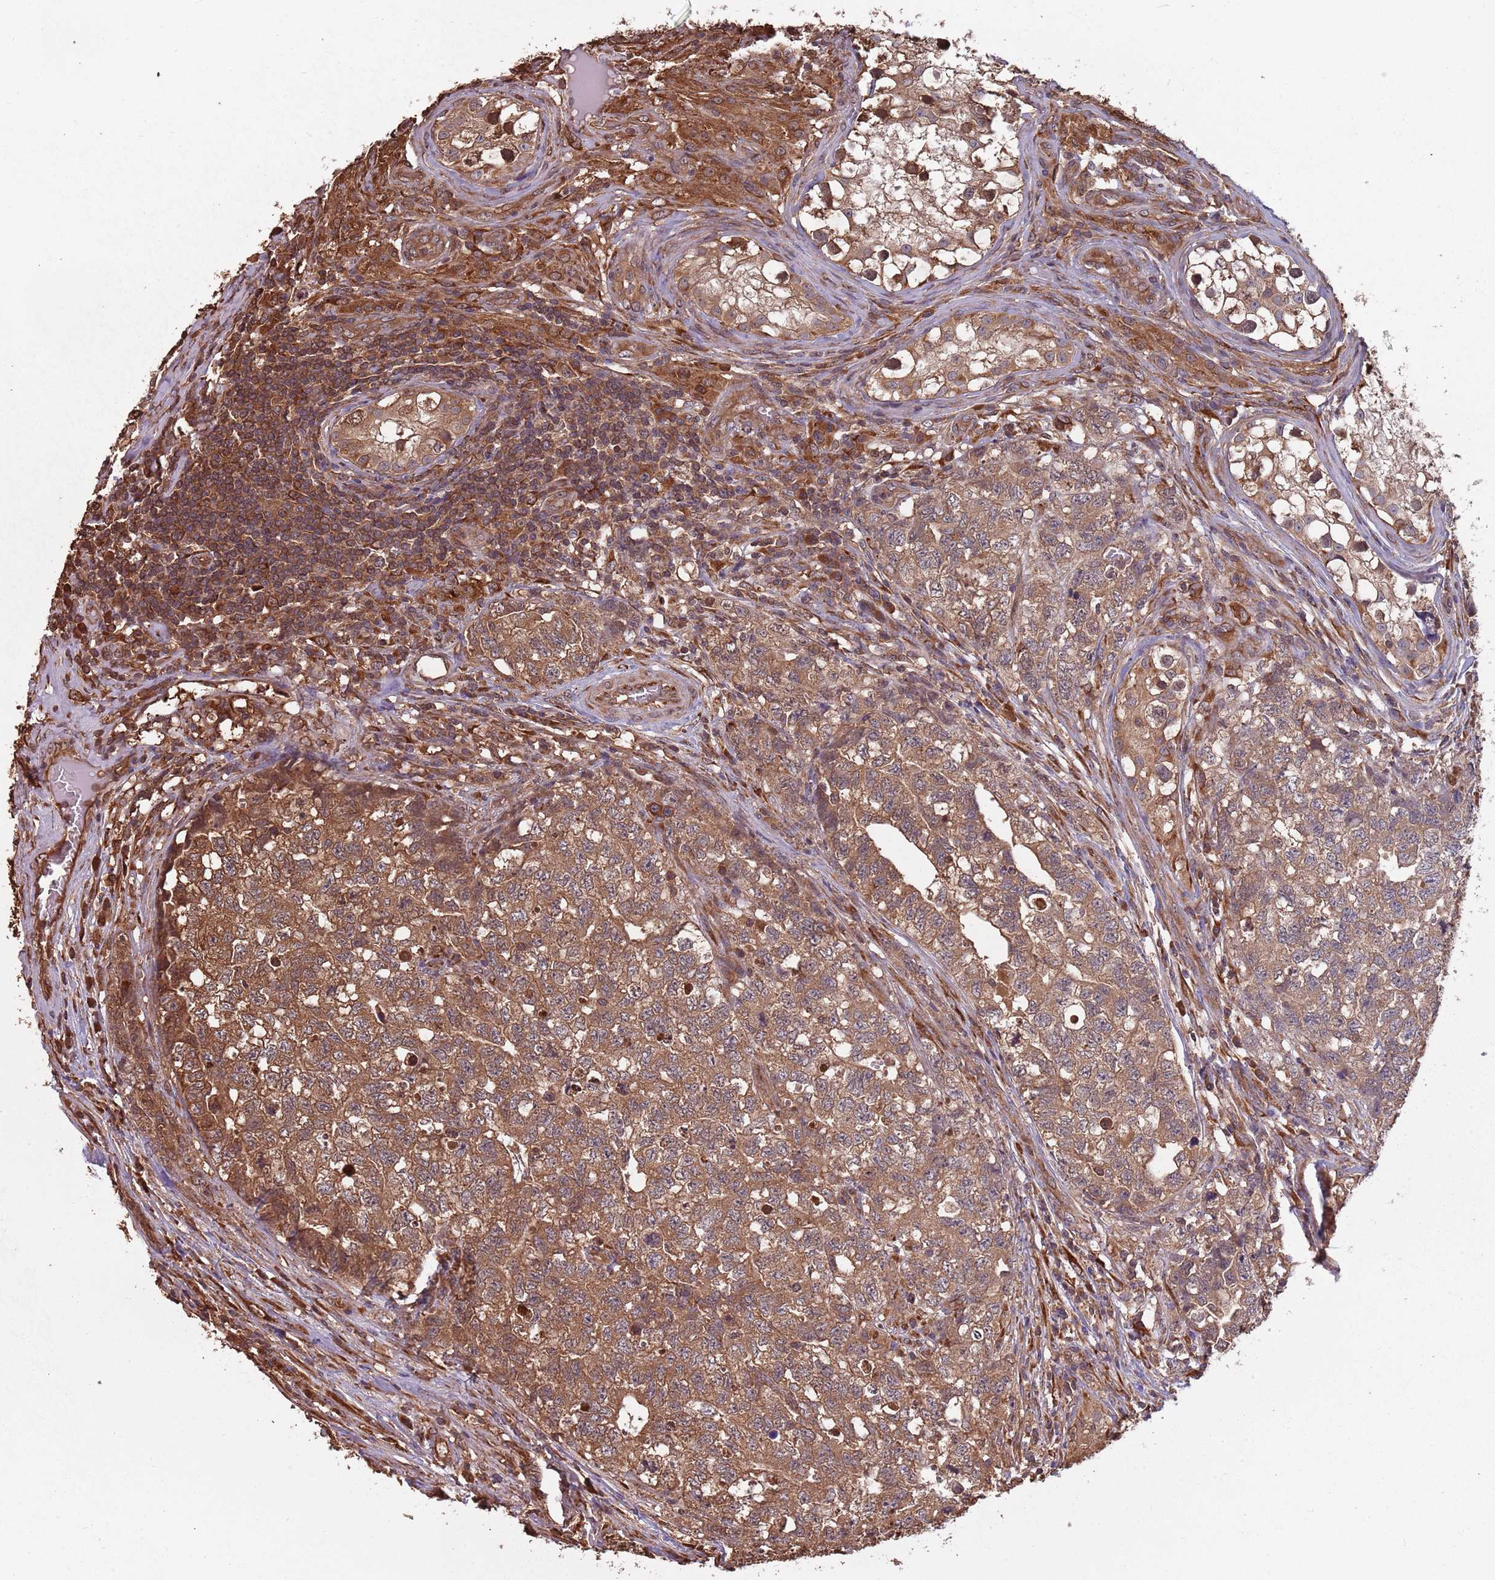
{"staining": {"intensity": "moderate", "quantity": ">75%", "location": "cytoplasmic/membranous"}, "tissue": "testis cancer", "cell_type": "Tumor cells", "image_type": "cancer", "snomed": [{"axis": "morphology", "description": "Carcinoma, Embryonal, NOS"}, {"axis": "topography", "description": "Testis"}], "caption": "Testis embryonal carcinoma stained with immunohistochemistry displays moderate cytoplasmic/membranous expression in about >75% of tumor cells.", "gene": "COG4", "patient": {"sex": "male", "age": 31}}